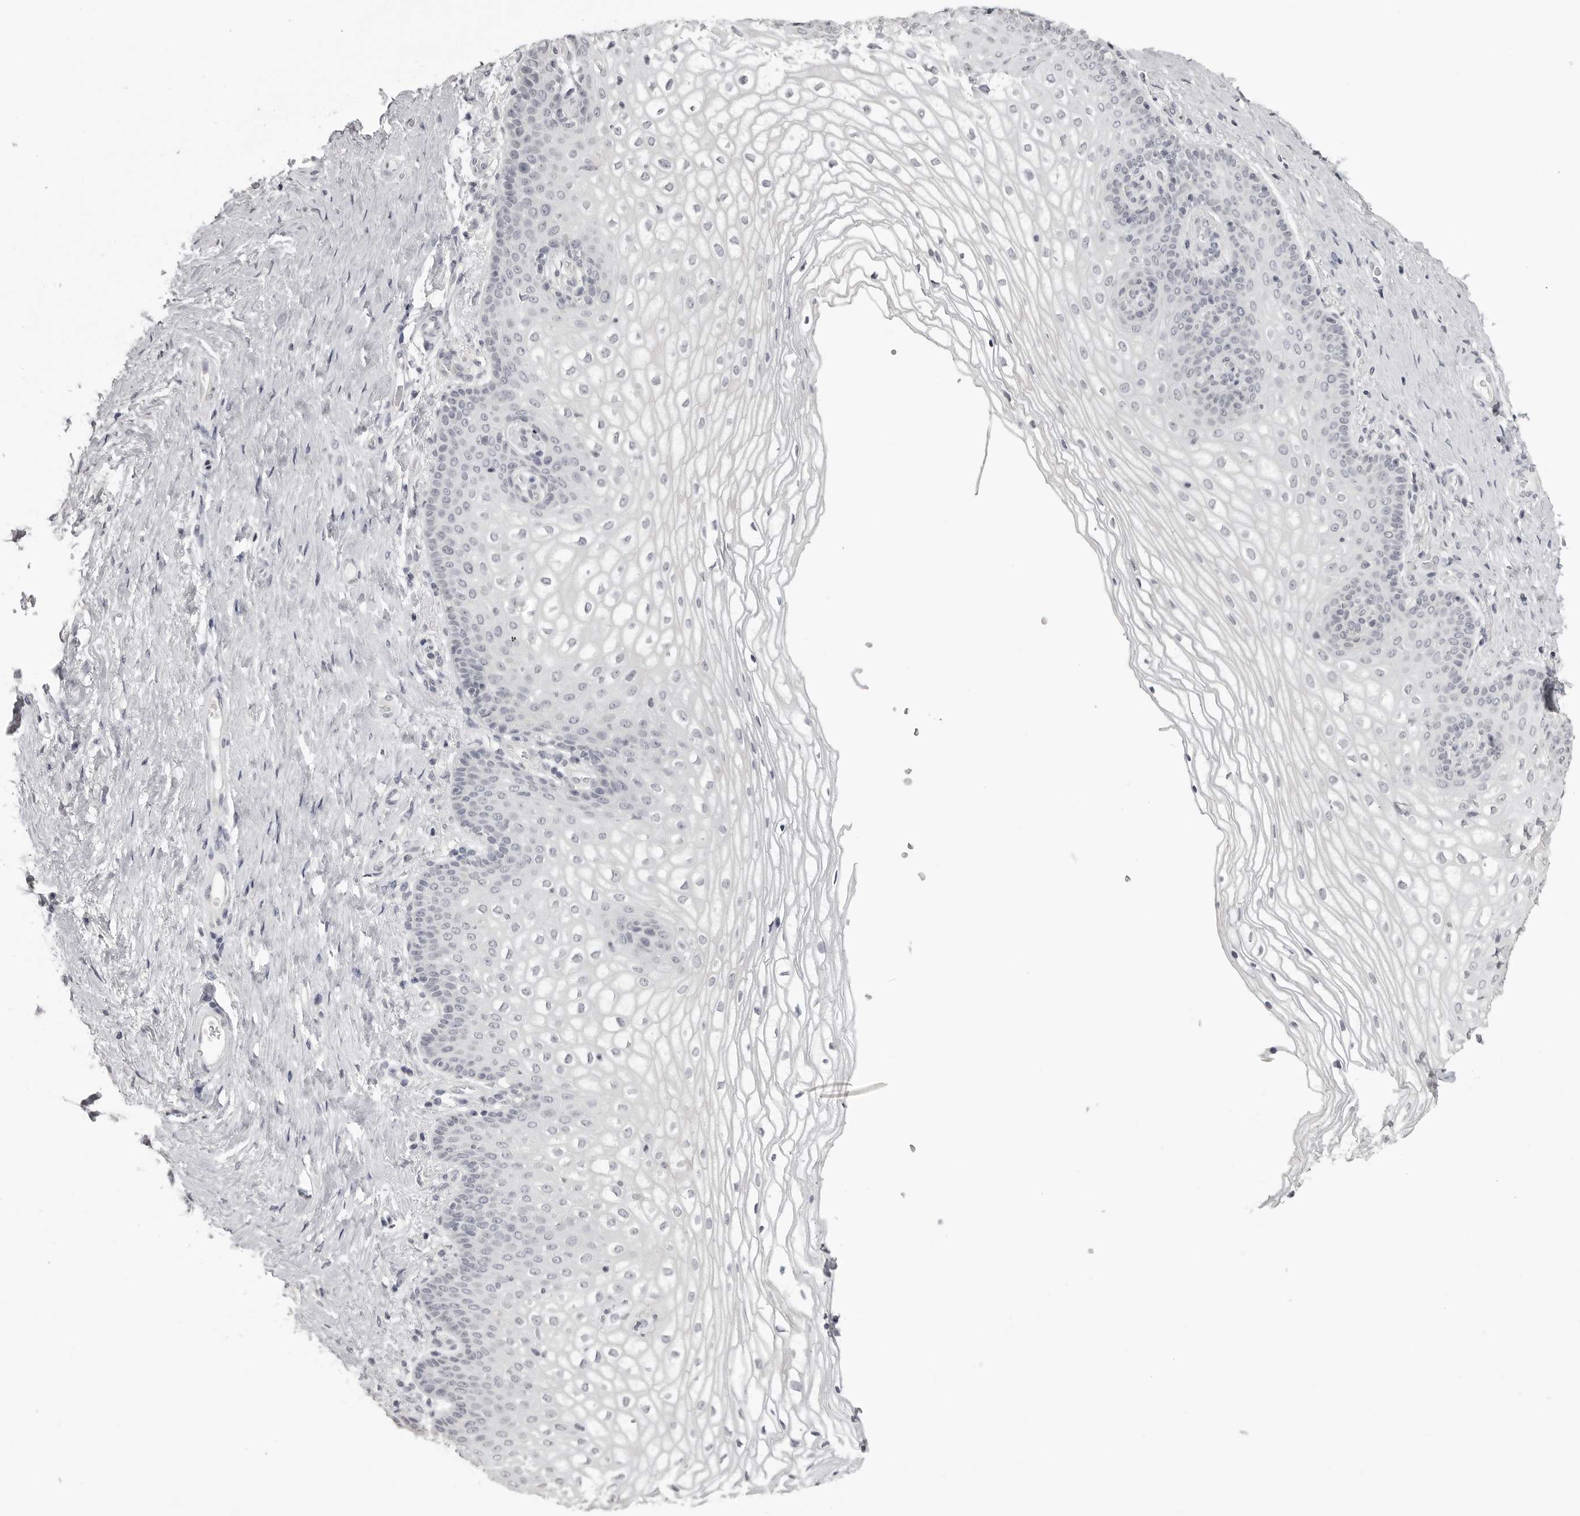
{"staining": {"intensity": "negative", "quantity": "none", "location": "none"}, "tissue": "vagina", "cell_type": "Squamous epithelial cells", "image_type": "normal", "snomed": [{"axis": "morphology", "description": "Normal tissue, NOS"}, {"axis": "topography", "description": "Vagina"}], "caption": "IHC histopathology image of unremarkable vagina: human vagina stained with DAB (3,3'-diaminobenzidine) shows no significant protein positivity in squamous epithelial cells. (DAB immunohistochemistry (IHC) visualized using brightfield microscopy, high magnification).", "gene": "GPN2", "patient": {"sex": "female", "age": 60}}